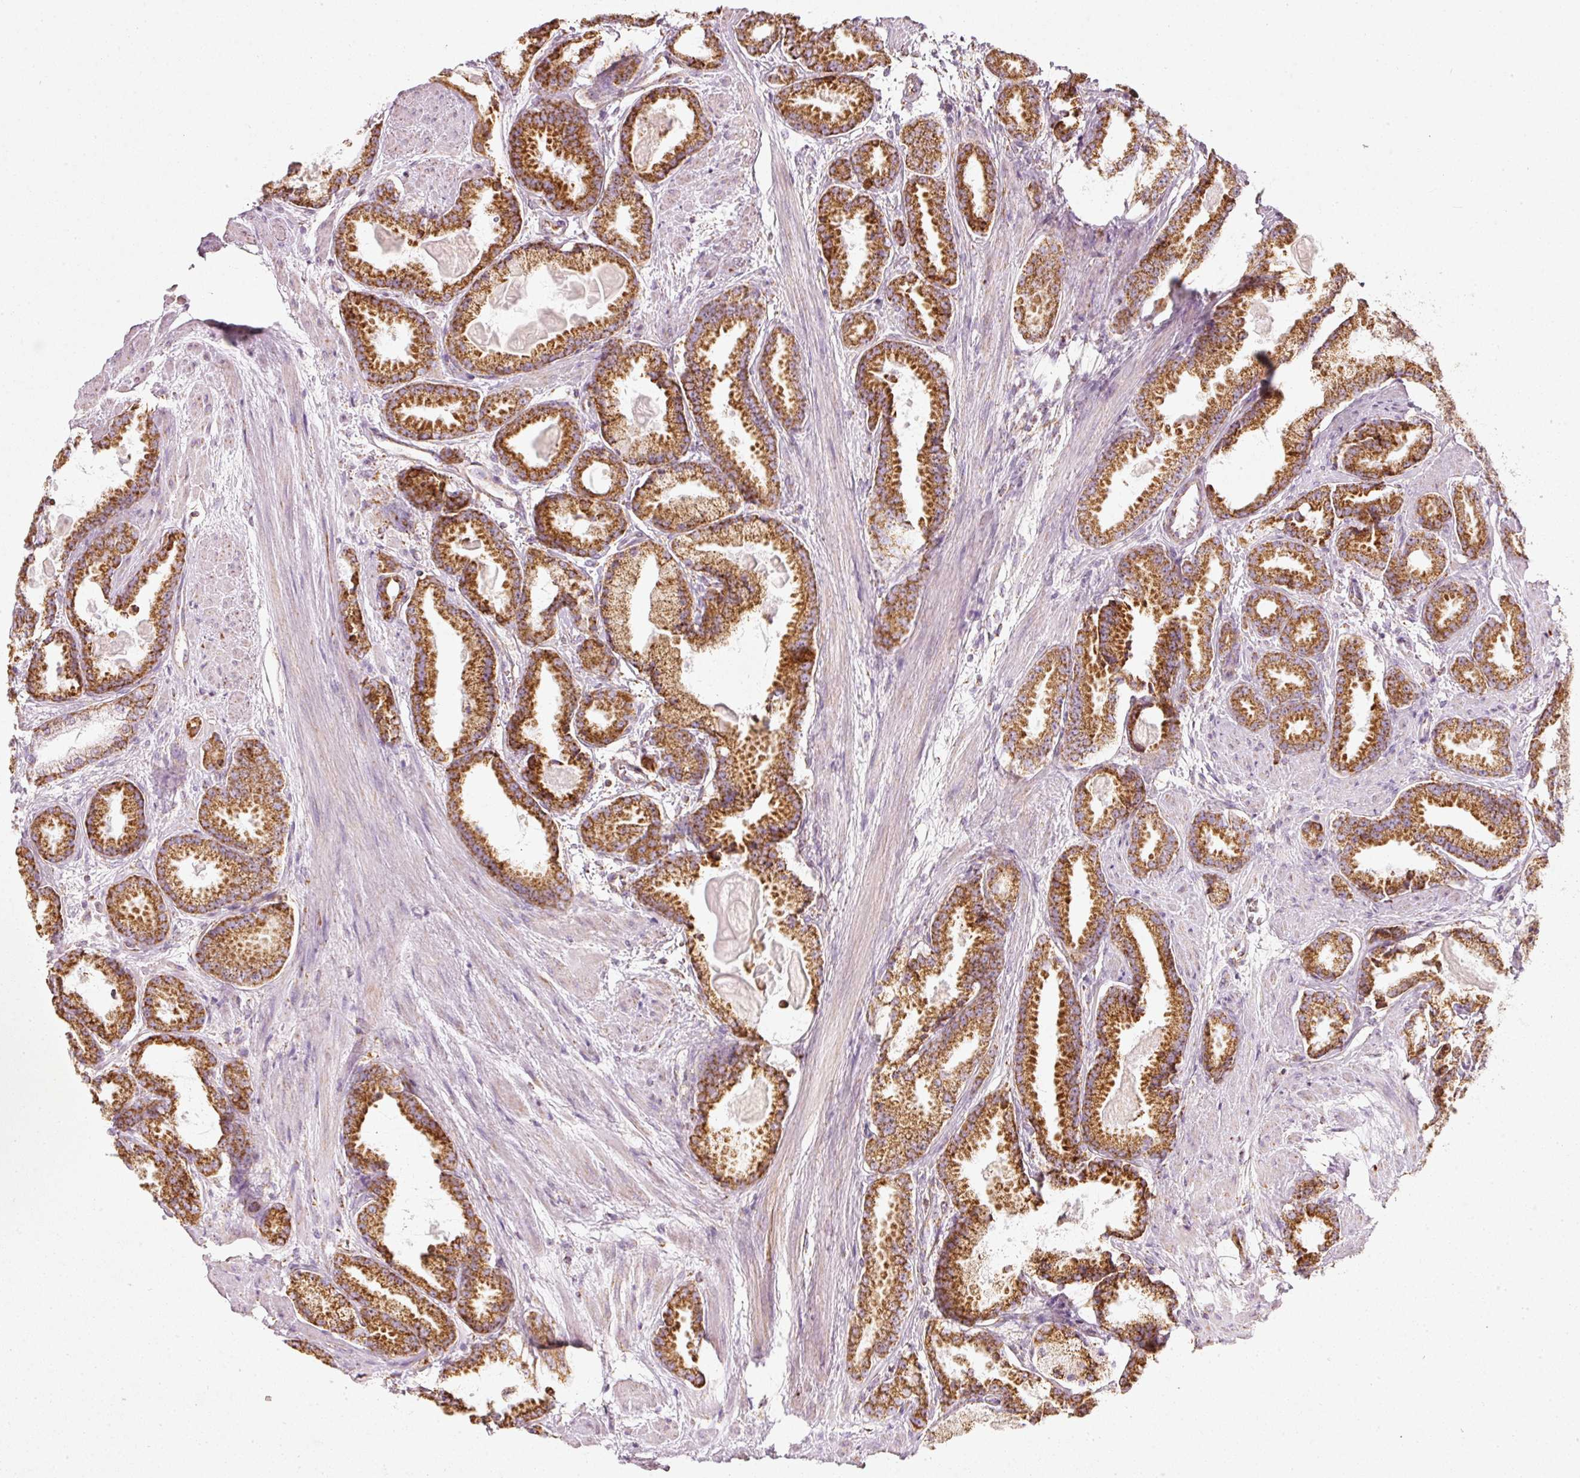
{"staining": {"intensity": "strong", "quantity": ">75%", "location": "cytoplasmic/membranous,nuclear"}, "tissue": "prostate cancer", "cell_type": "Tumor cells", "image_type": "cancer", "snomed": [{"axis": "morphology", "description": "Adenocarcinoma, Low grade"}, {"axis": "topography", "description": "Prostate"}], "caption": "Strong cytoplasmic/membranous and nuclear staining is present in about >75% of tumor cells in prostate cancer (adenocarcinoma (low-grade)). (DAB = brown stain, brightfield microscopy at high magnification).", "gene": "DUT", "patient": {"sex": "male", "age": 62}}